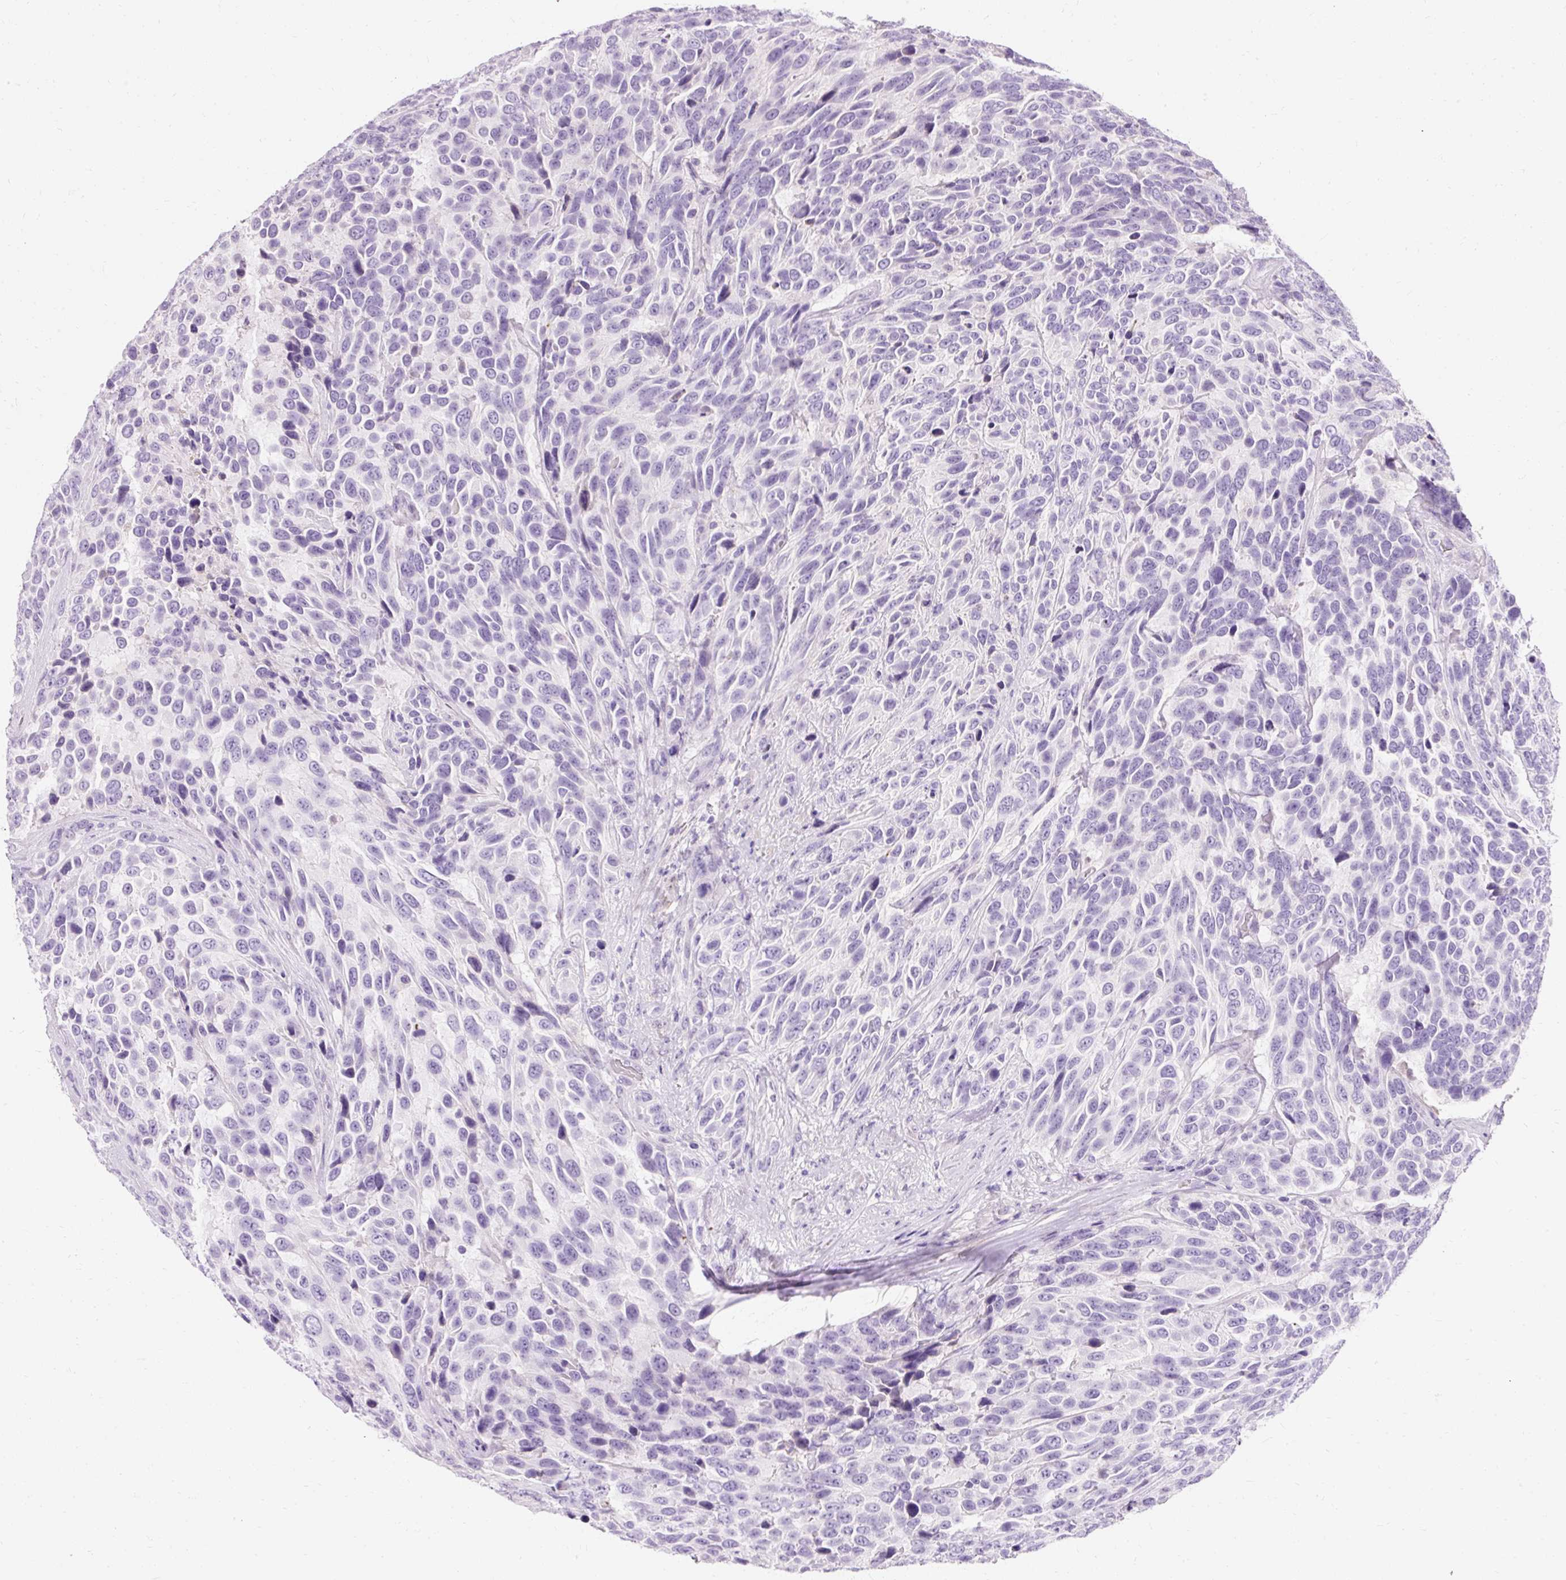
{"staining": {"intensity": "negative", "quantity": "none", "location": "none"}, "tissue": "urothelial cancer", "cell_type": "Tumor cells", "image_type": "cancer", "snomed": [{"axis": "morphology", "description": "Urothelial carcinoma, High grade"}, {"axis": "topography", "description": "Urinary bladder"}], "caption": "This is an immunohistochemistry micrograph of human urothelial carcinoma (high-grade). There is no positivity in tumor cells.", "gene": "CLDN25", "patient": {"sex": "female", "age": 70}}